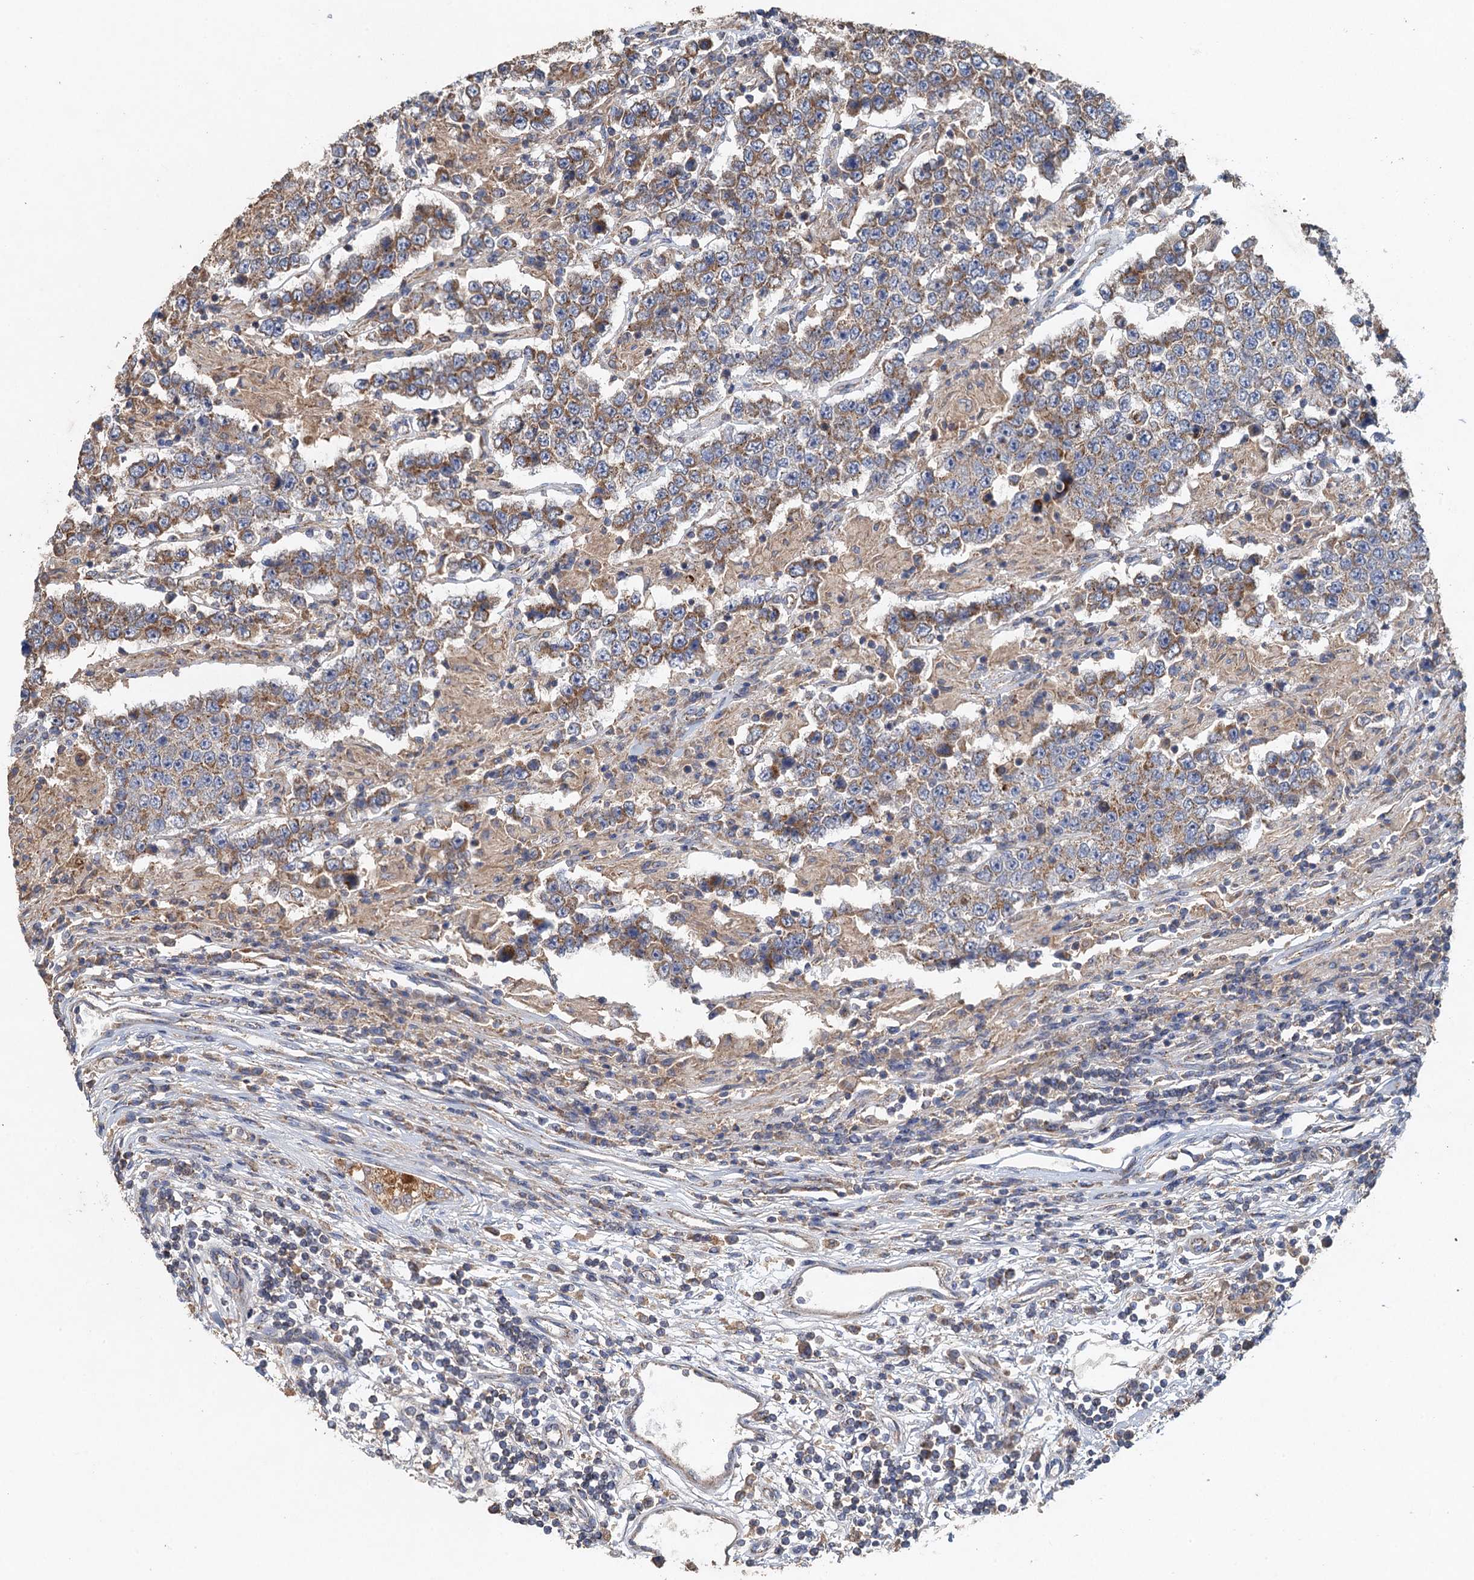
{"staining": {"intensity": "moderate", "quantity": ">75%", "location": "cytoplasmic/membranous"}, "tissue": "testis cancer", "cell_type": "Tumor cells", "image_type": "cancer", "snomed": [{"axis": "morphology", "description": "Normal tissue, NOS"}, {"axis": "morphology", "description": "Urothelial carcinoma, High grade"}, {"axis": "morphology", "description": "Seminoma, NOS"}, {"axis": "morphology", "description": "Carcinoma, Embryonal, NOS"}, {"axis": "topography", "description": "Urinary bladder"}, {"axis": "topography", "description": "Testis"}], "caption": "IHC of embryonal carcinoma (testis) demonstrates medium levels of moderate cytoplasmic/membranous expression in approximately >75% of tumor cells.", "gene": "BCS1L", "patient": {"sex": "male", "age": 41}}